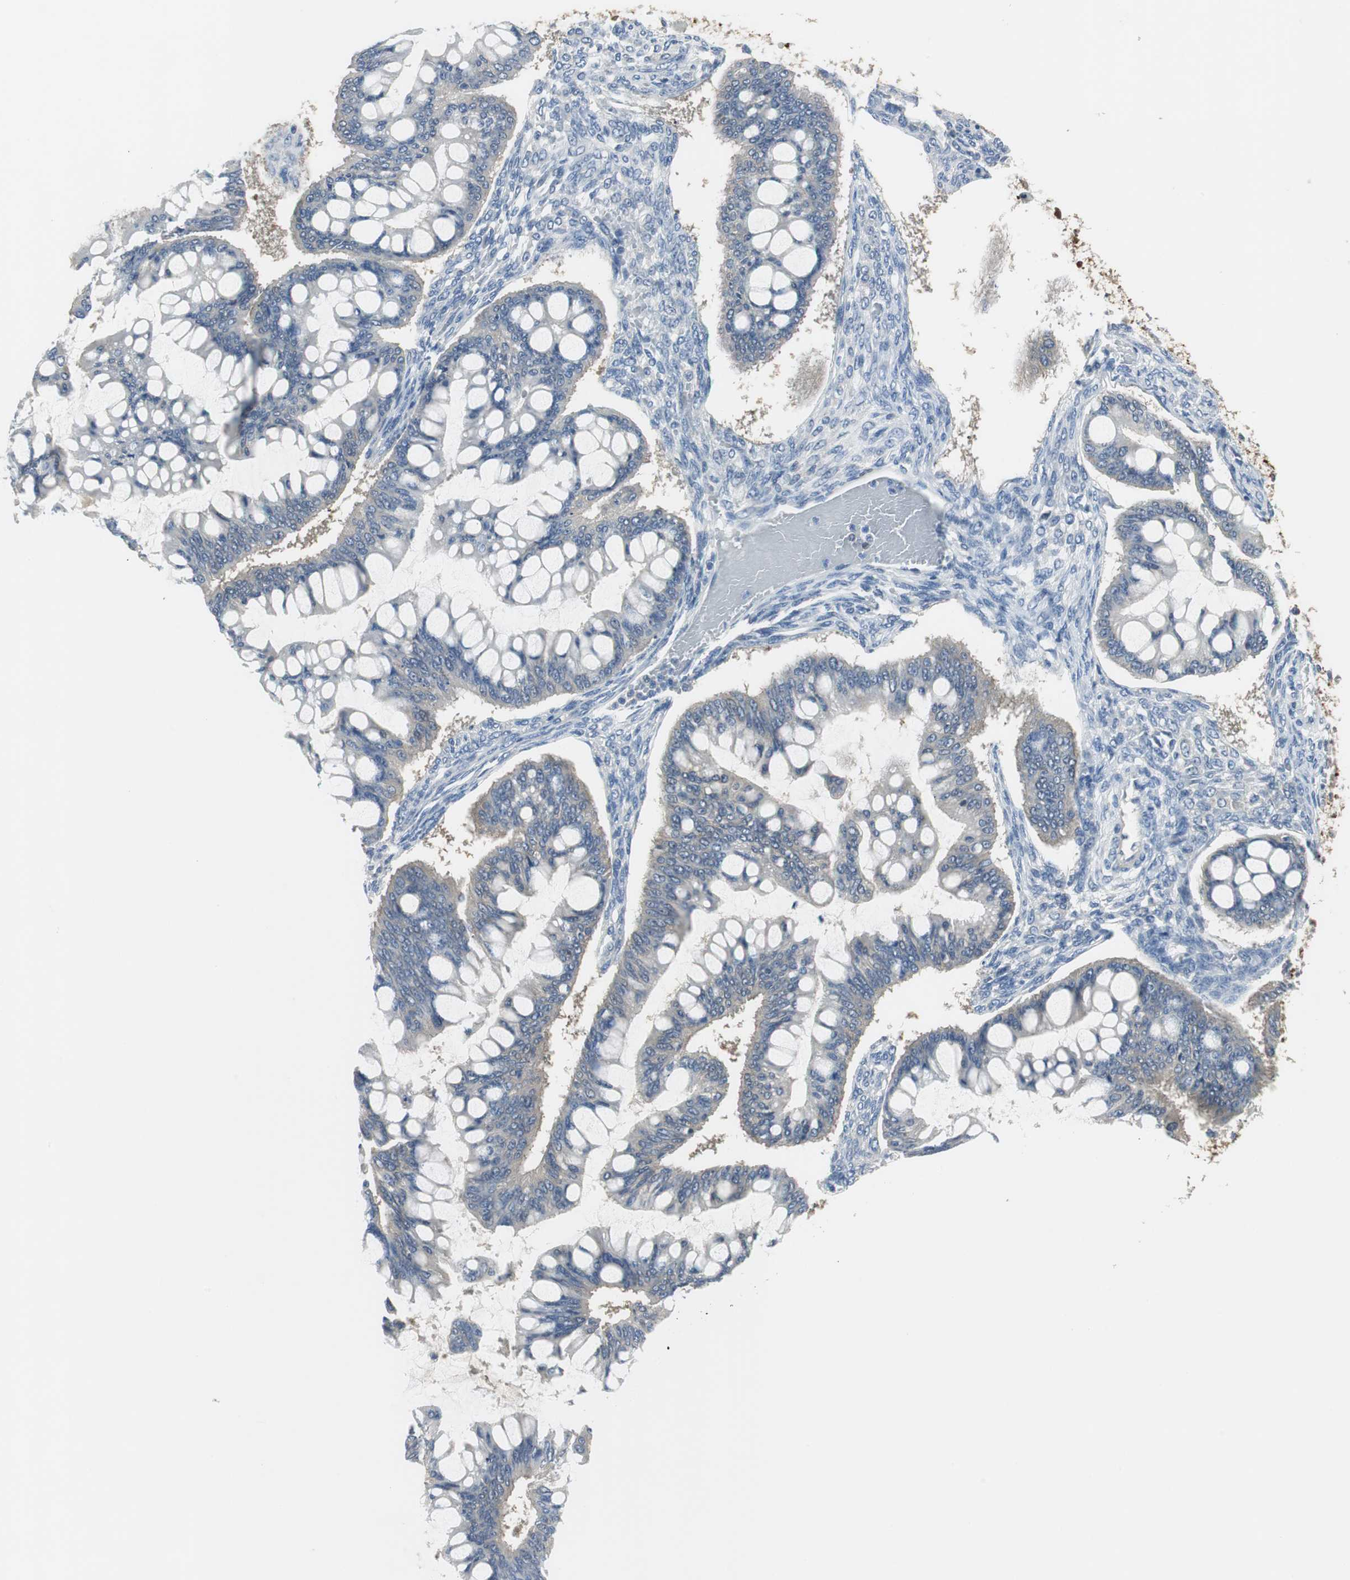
{"staining": {"intensity": "weak", "quantity": "<25%", "location": "cytoplasmic/membranous"}, "tissue": "ovarian cancer", "cell_type": "Tumor cells", "image_type": "cancer", "snomed": [{"axis": "morphology", "description": "Cystadenocarcinoma, mucinous, NOS"}, {"axis": "topography", "description": "Ovary"}], "caption": "Ovarian mucinous cystadenocarcinoma was stained to show a protein in brown. There is no significant expression in tumor cells.", "gene": "MSTO1", "patient": {"sex": "female", "age": 73}}